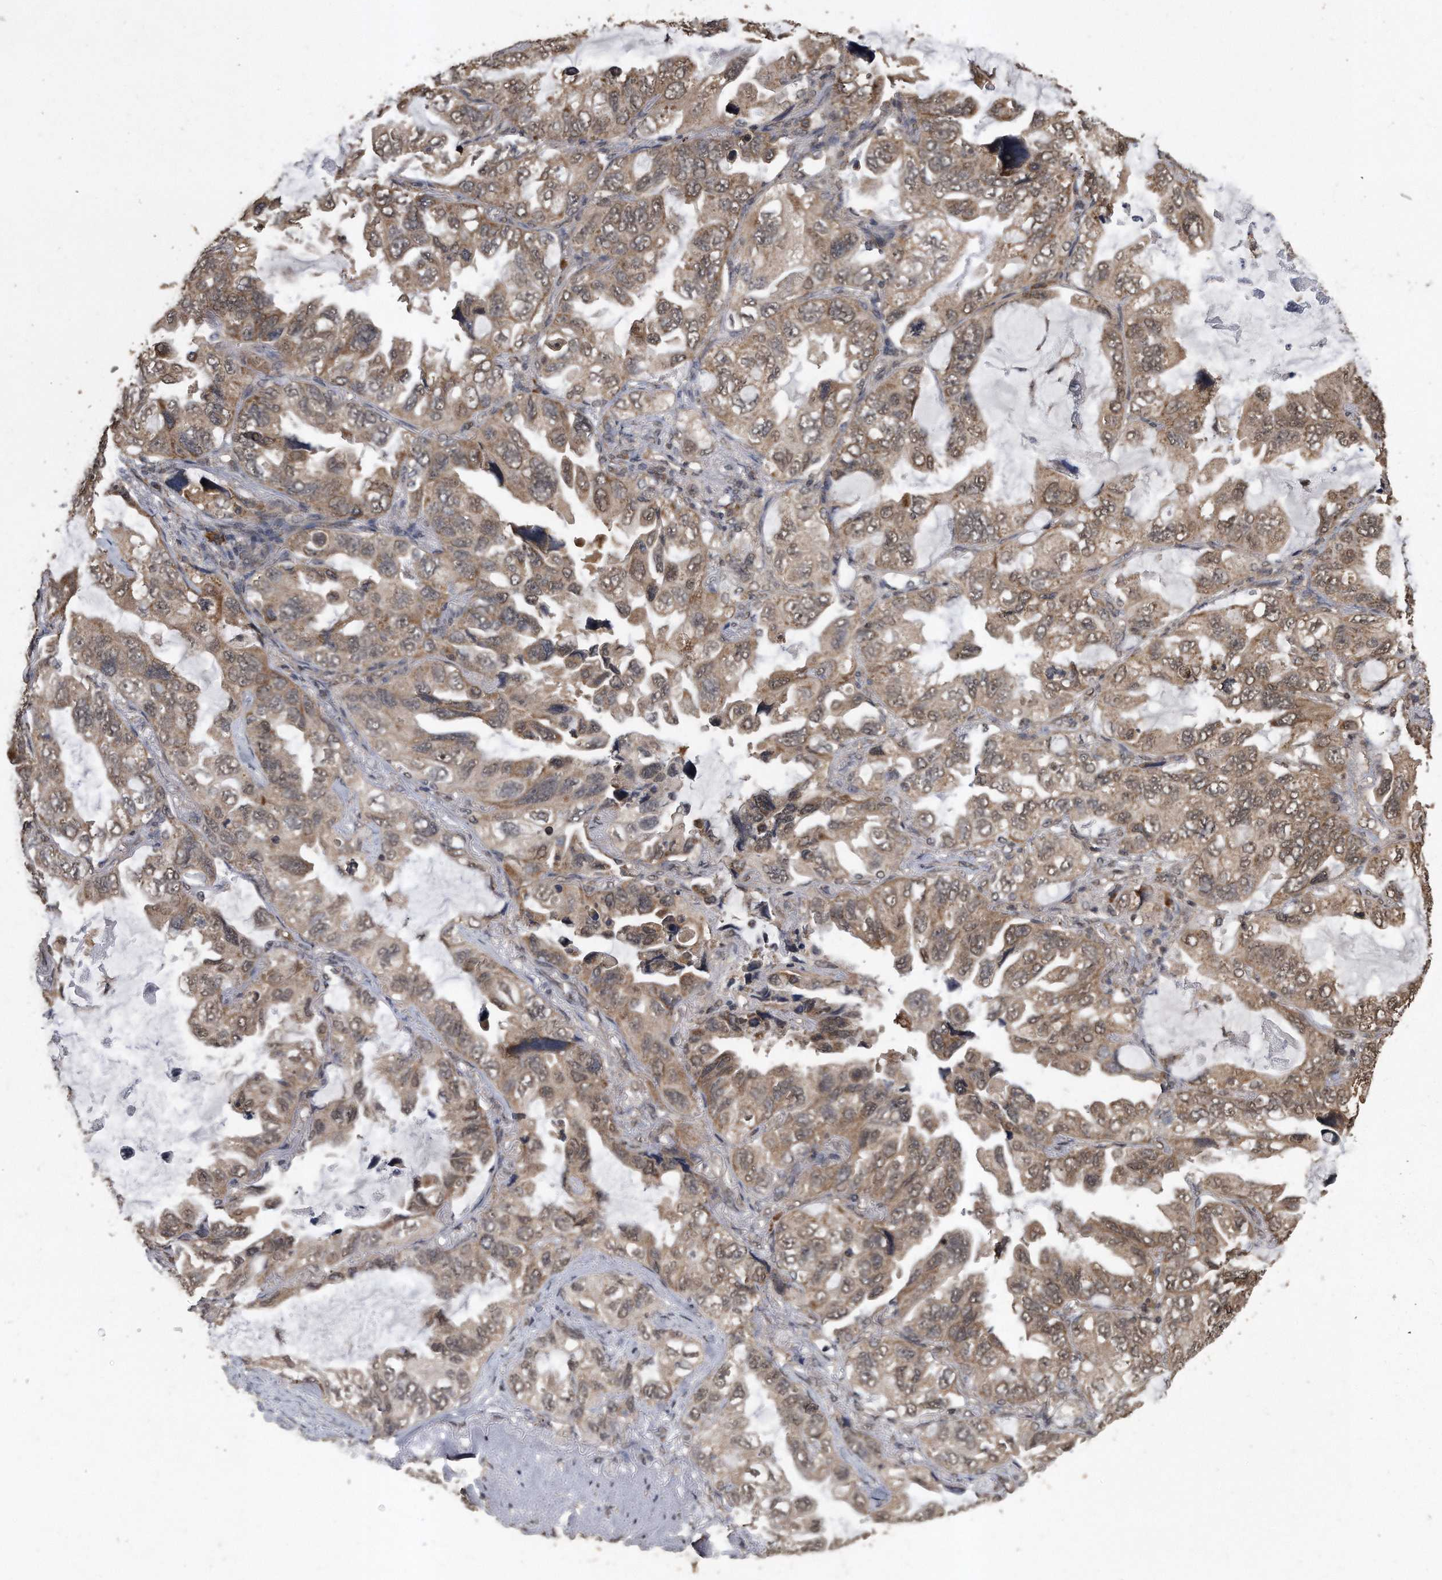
{"staining": {"intensity": "weak", "quantity": ">75%", "location": "cytoplasmic/membranous"}, "tissue": "lung cancer", "cell_type": "Tumor cells", "image_type": "cancer", "snomed": [{"axis": "morphology", "description": "Squamous cell carcinoma, NOS"}, {"axis": "topography", "description": "Lung"}], "caption": "High-magnification brightfield microscopy of lung squamous cell carcinoma stained with DAB (3,3'-diaminobenzidine) (brown) and counterstained with hematoxylin (blue). tumor cells exhibit weak cytoplasmic/membranous expression is seen in about>75% of cells.", "gene": "CRYZL1", "patient": {"sex": "female", "age": 73}}